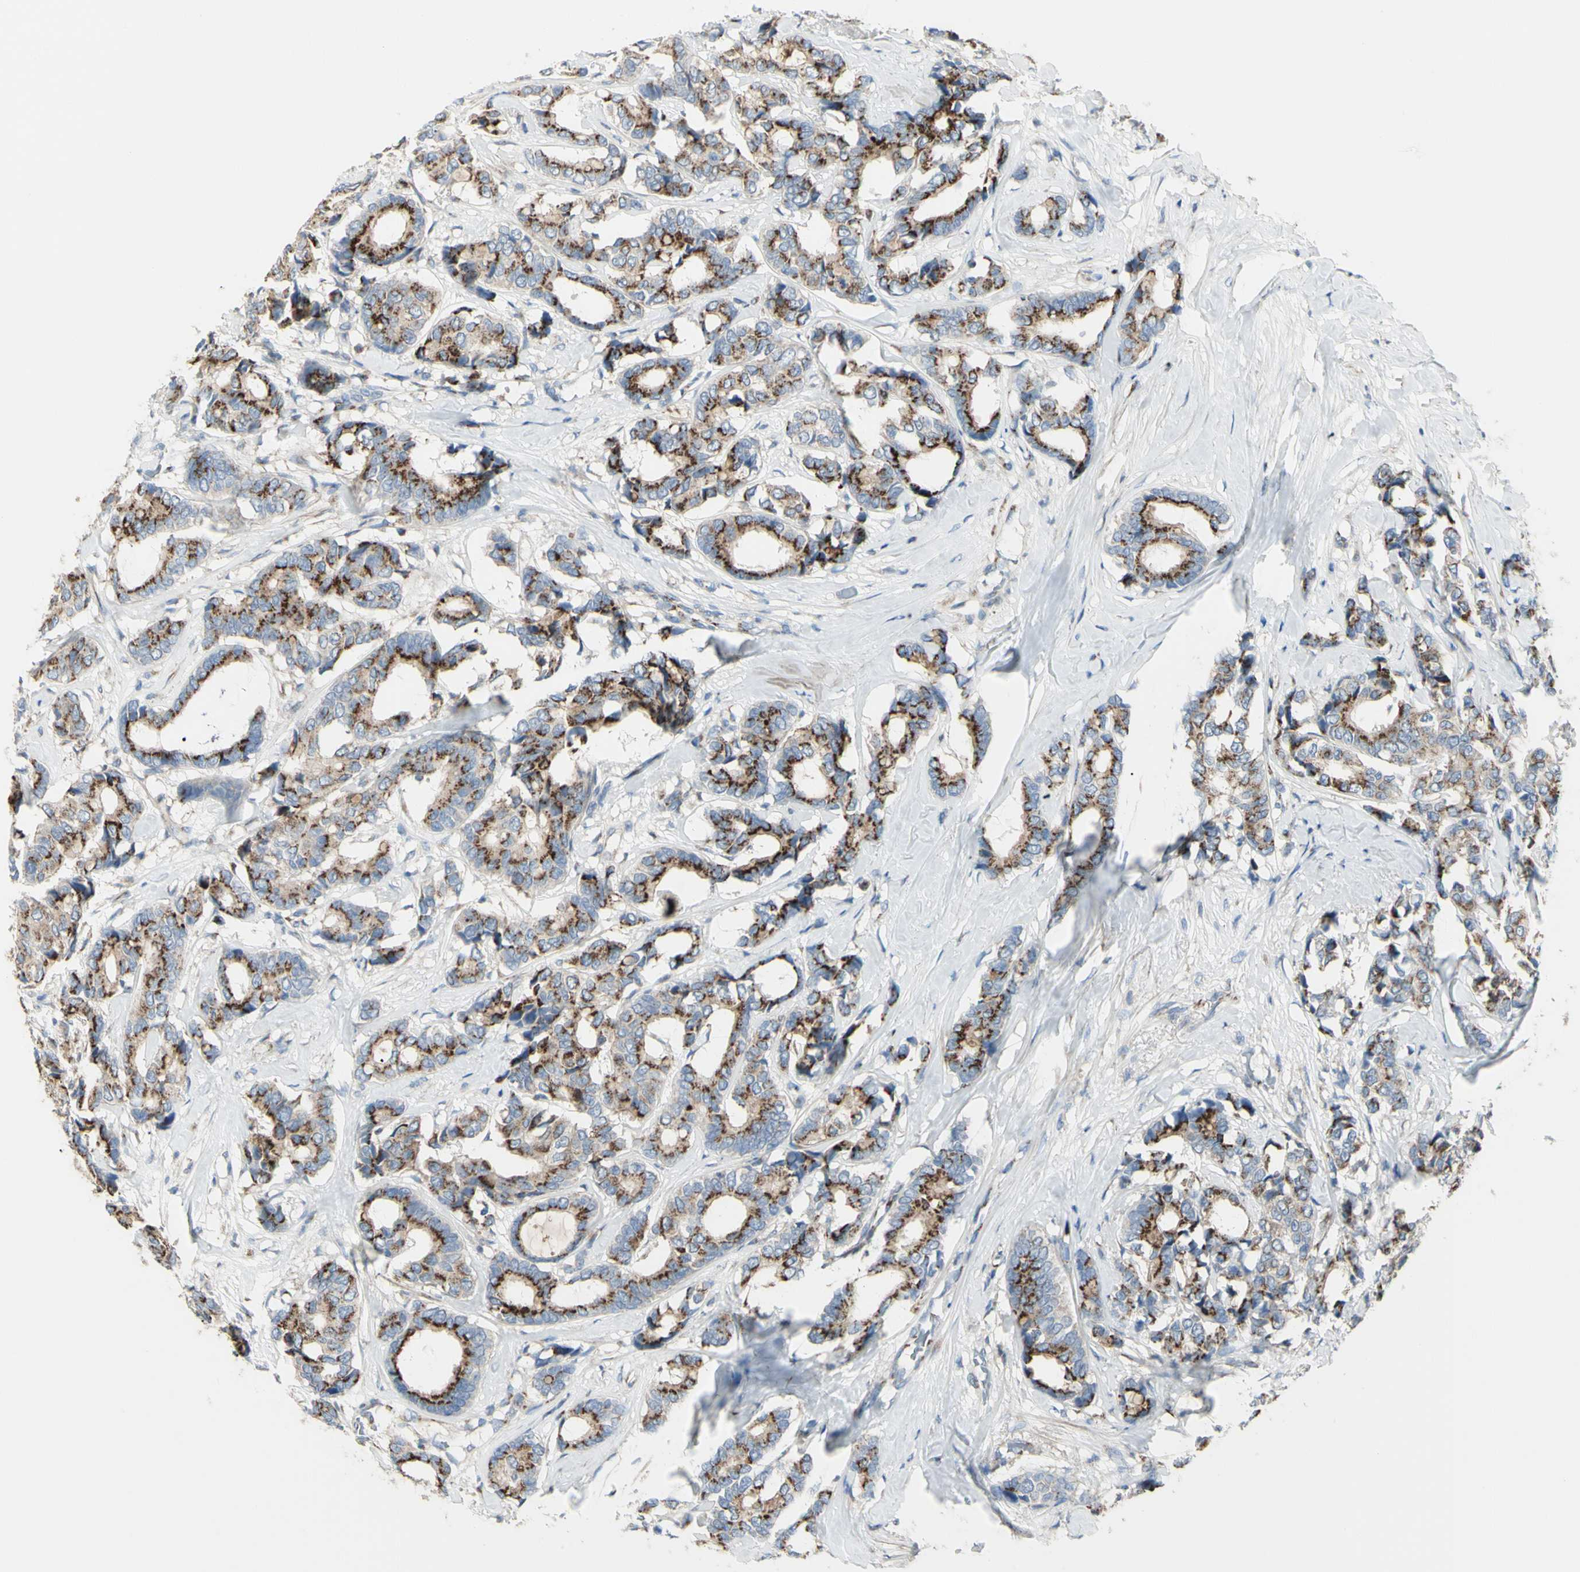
{"staining": {"intensity": "moderate", "quantity": ">75%", "location": "cytoplasmic/membranous"}, "tissue": "breast cancer", "cell_type": "Tumor cells", "image_type": "cancer", "snomed": [{"axis": "morphology", "description": "Duct carcinoma"}, {"axis": "topography", "description": "Breast"}], "caption": "Brown immunohistochemical staining in human infiltrating ductal carcinoma (breast) displays moderate cytoplasmic/membranous expression in about >75% of tumor cells.", "gene": "B4GALT3", "patient": {"sex": "female", "age": 87}}